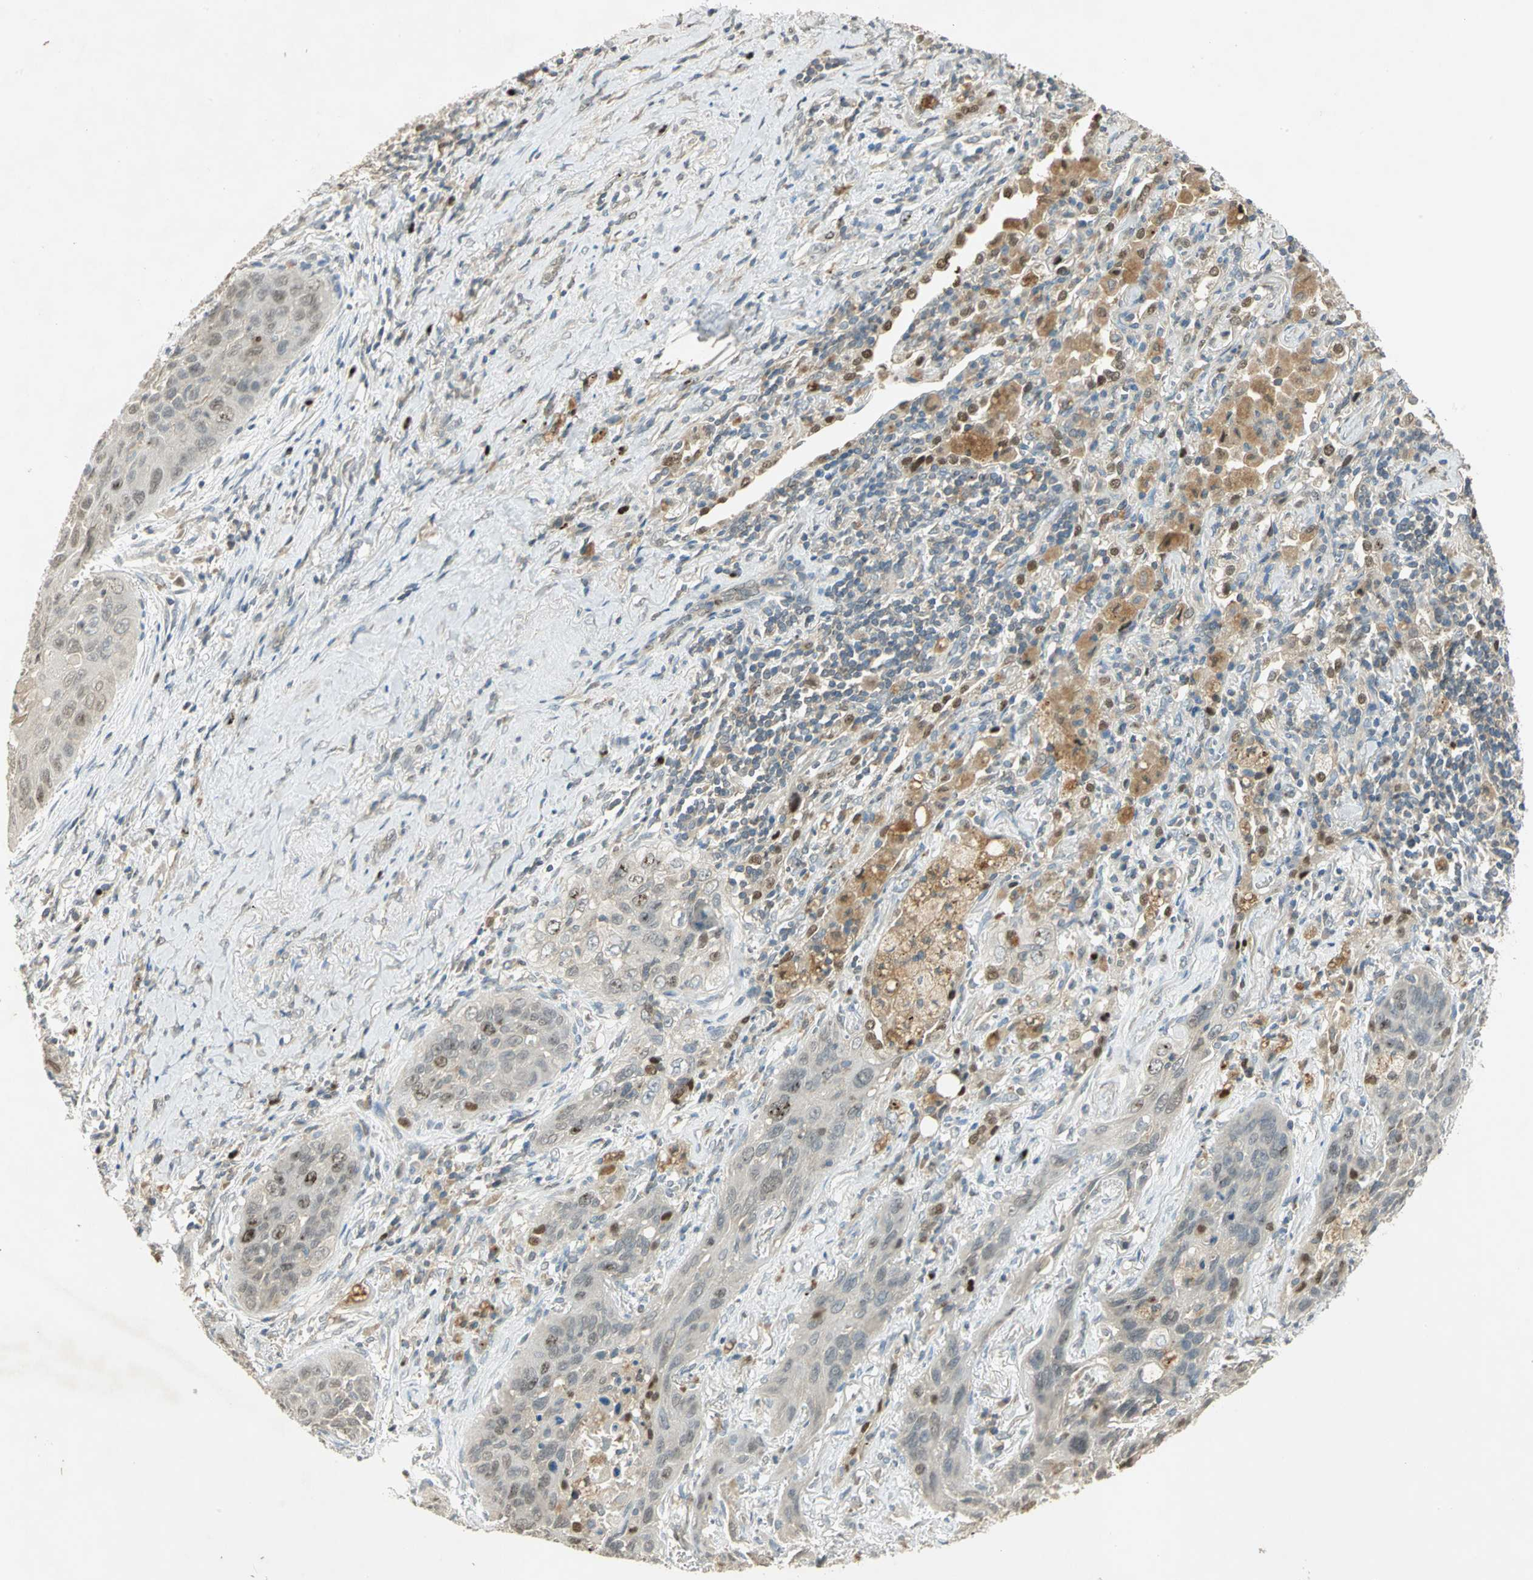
{"staining": {"intensity": "moderate", "quantity": "25%-75%", "location": "cytoplasmic/membranous,nuclear"}, "tissue": "lung cancer", "cell_type": "Tumor cells", "image_type": "cancer", "snomed": [{"axis": "morphology", "description": "Squamous cell carcinoma, NOS"}, {"axis": "topography", "description": "Lung"}], "caption": "IHC image of human lung cancer (squamous cell carcinoma) stained for a protein (brown), which demonstrates medium levels of moderate cytoplasmic/membranous and nuclear positivity in about 25%-75% of tumor cells.", "gene": "BIRC2", "patient": {"sex": "female", "age": 67}}